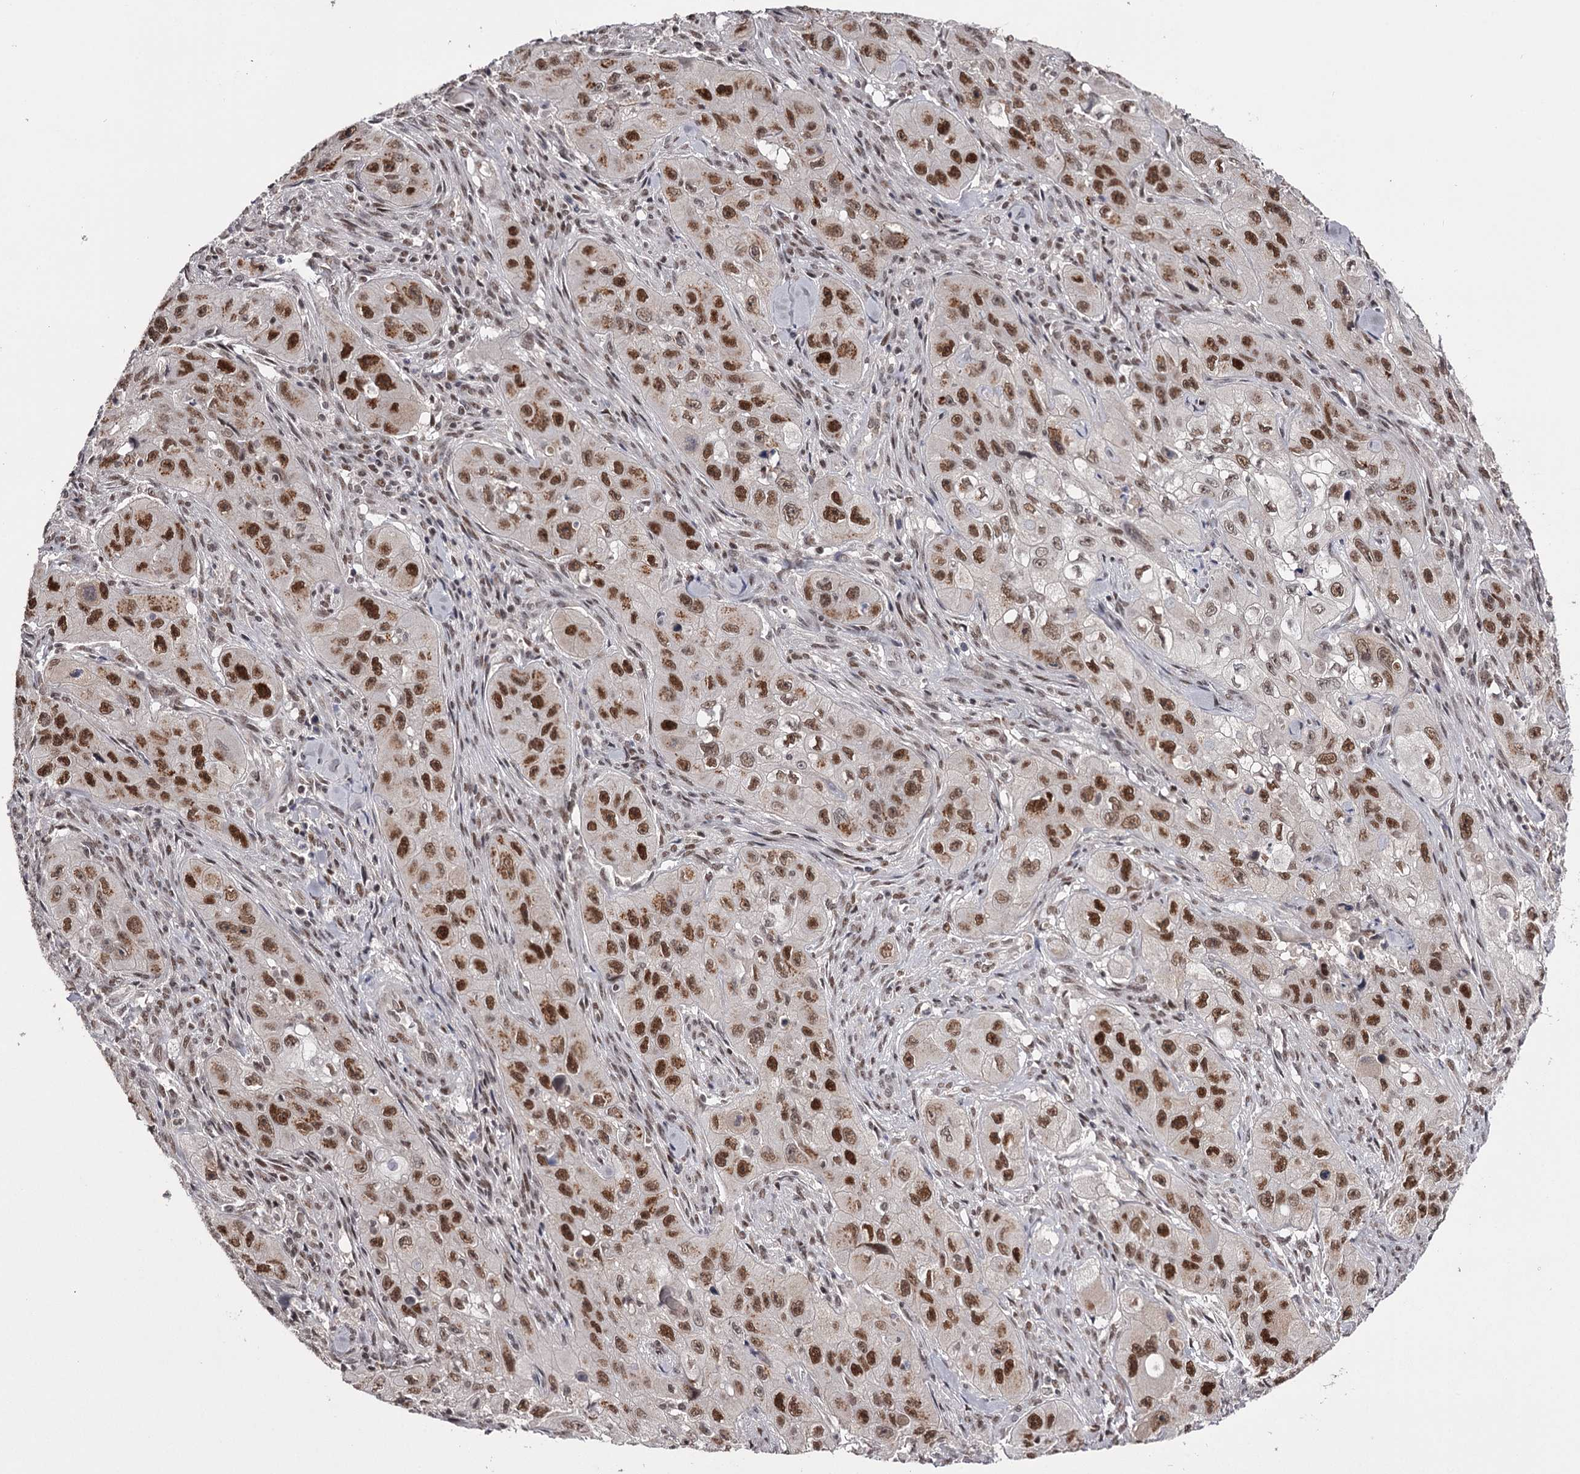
{"staining": {"intensity": "strong", "quantity": ">75%", "location": "nuclear"}, "tissue": "skin cancer", "cell_type": "Tumor cells", "image_type": "cancer", "snomed": [{"axis": "morphology", "description": "Squamous cell carcinoma, NOS"}, {"axis": "topography", "description": "Skin"}, {"axis": "topography", "description": "Subcutis"}], "caption": "Skin cancer (squamous cell carcinoma) was stained to show a protein in brown. There is high levels of strong nuclear staining in approximately >75% of tumor cells.", "gene": "TTC33", "patient": {"sex": "male", "age": 73}}